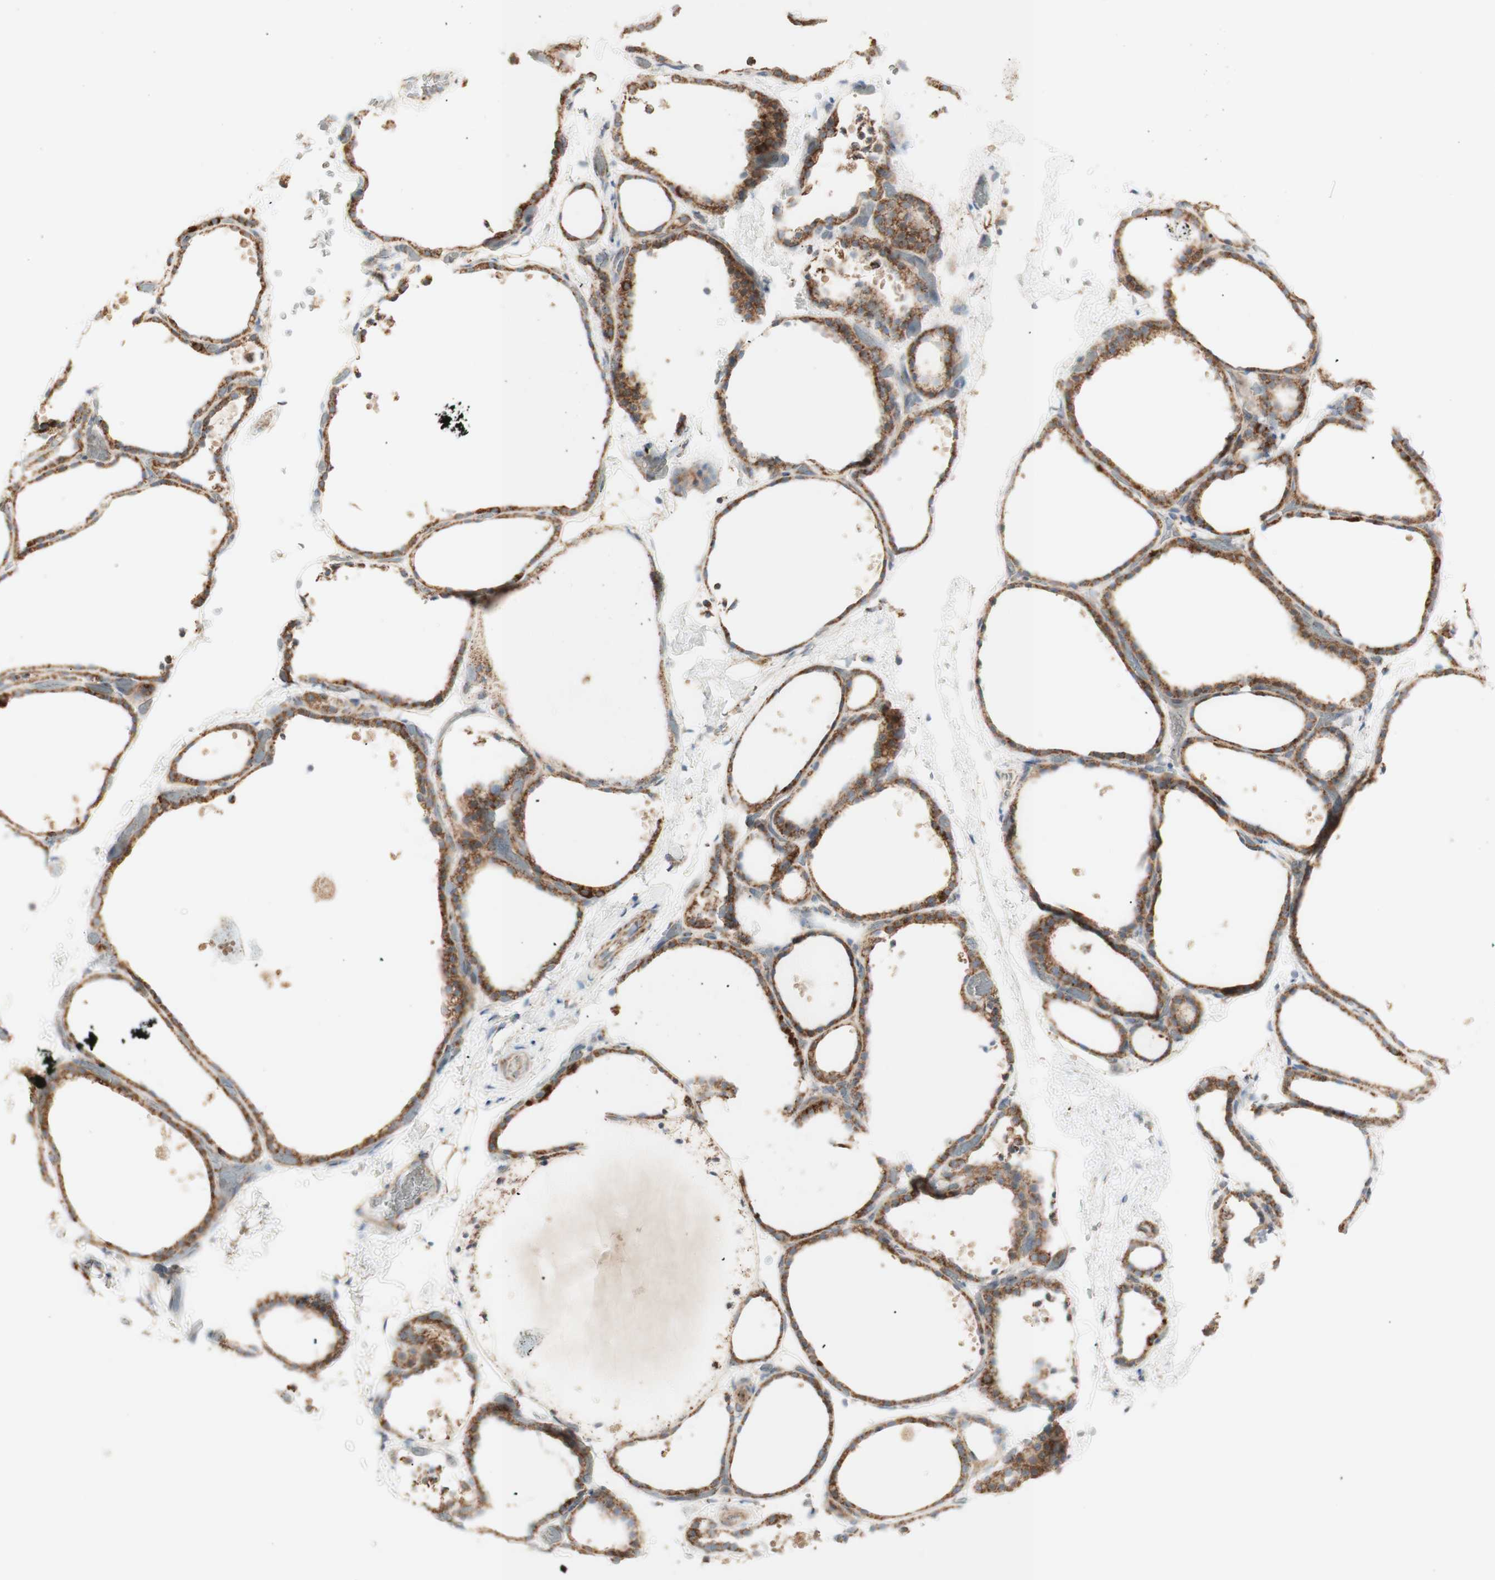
{"staining": {"intensity": "moderate", "quantity": ">75%", "location": "cytoplasmic/membranous"}, "tissue": "thyroid gland", "cell_type": "Glandular cells", "image_type": "normal", "snomed": [{"axis": "morphology", "description": "Normal tissue, NOS"}, {"axis": "topography", "description": "Thyroid gland"}], "caption": "The histopathology image demonstrates staining of normal thyroid gland, revealing moderate cytoplasmic/membranous protein staining (brown color) within glandular cells.", "gene": "LETM1", "patient": {"sex": "female", "age": 44}}